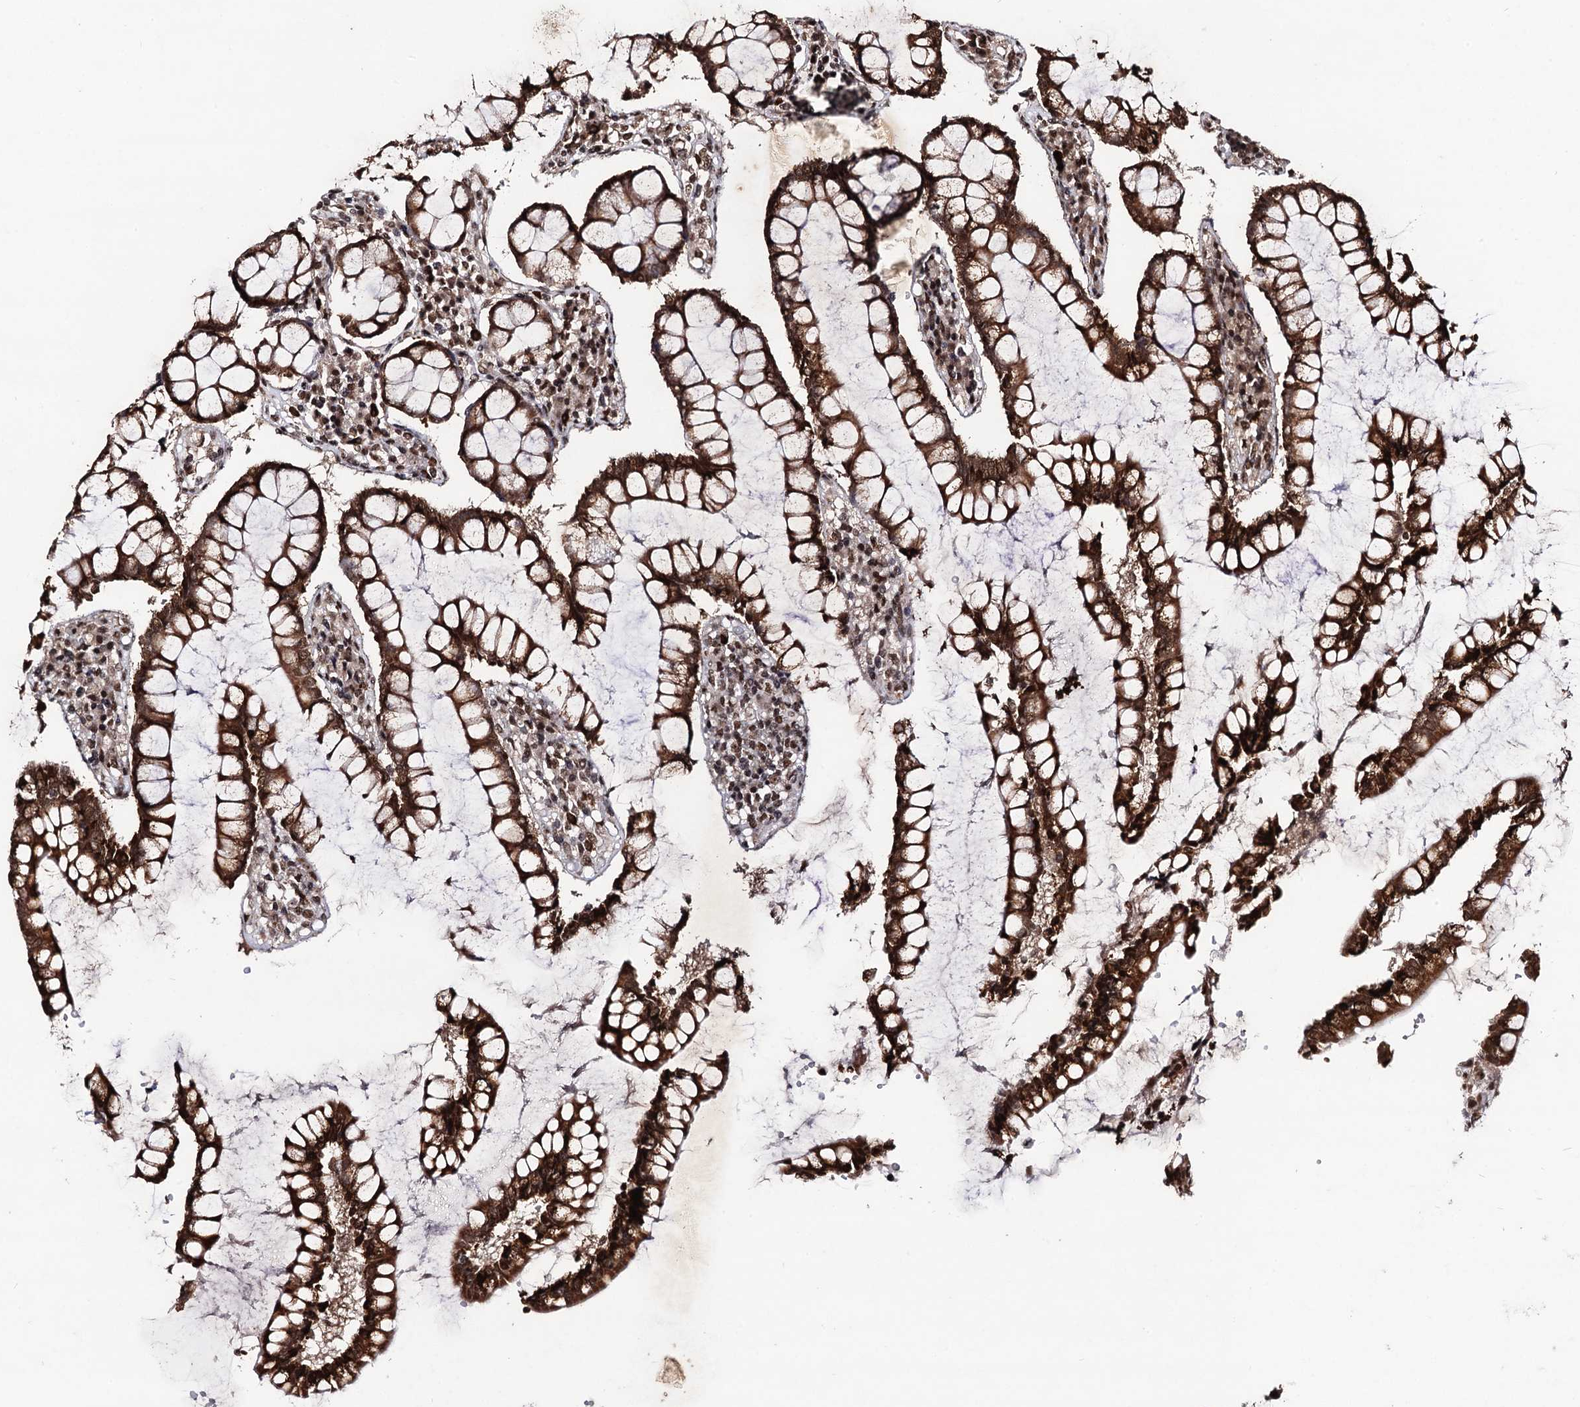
{"staining": {"intensity": "moderate", "quantity": ">75%", "location": "cytoplasmic/membranous,nuclear"}, "tissue": "colon", "cell_type": "Endothelial cells", "image_type": "normal", "snomed": [{"axis": "morphology", "description": "Normal tissue, NOS"}, {"axis": "topography", "description": "Colon"}], "caption": "About >75% of endothelial cells in normal human colon show moderate cytoplasmic/membranous,nuclear protein positivity as visualized by brown immunohistochemical staining.", "gene": "SFSWAP", "patient": {"sex": "female", "age": 79}}